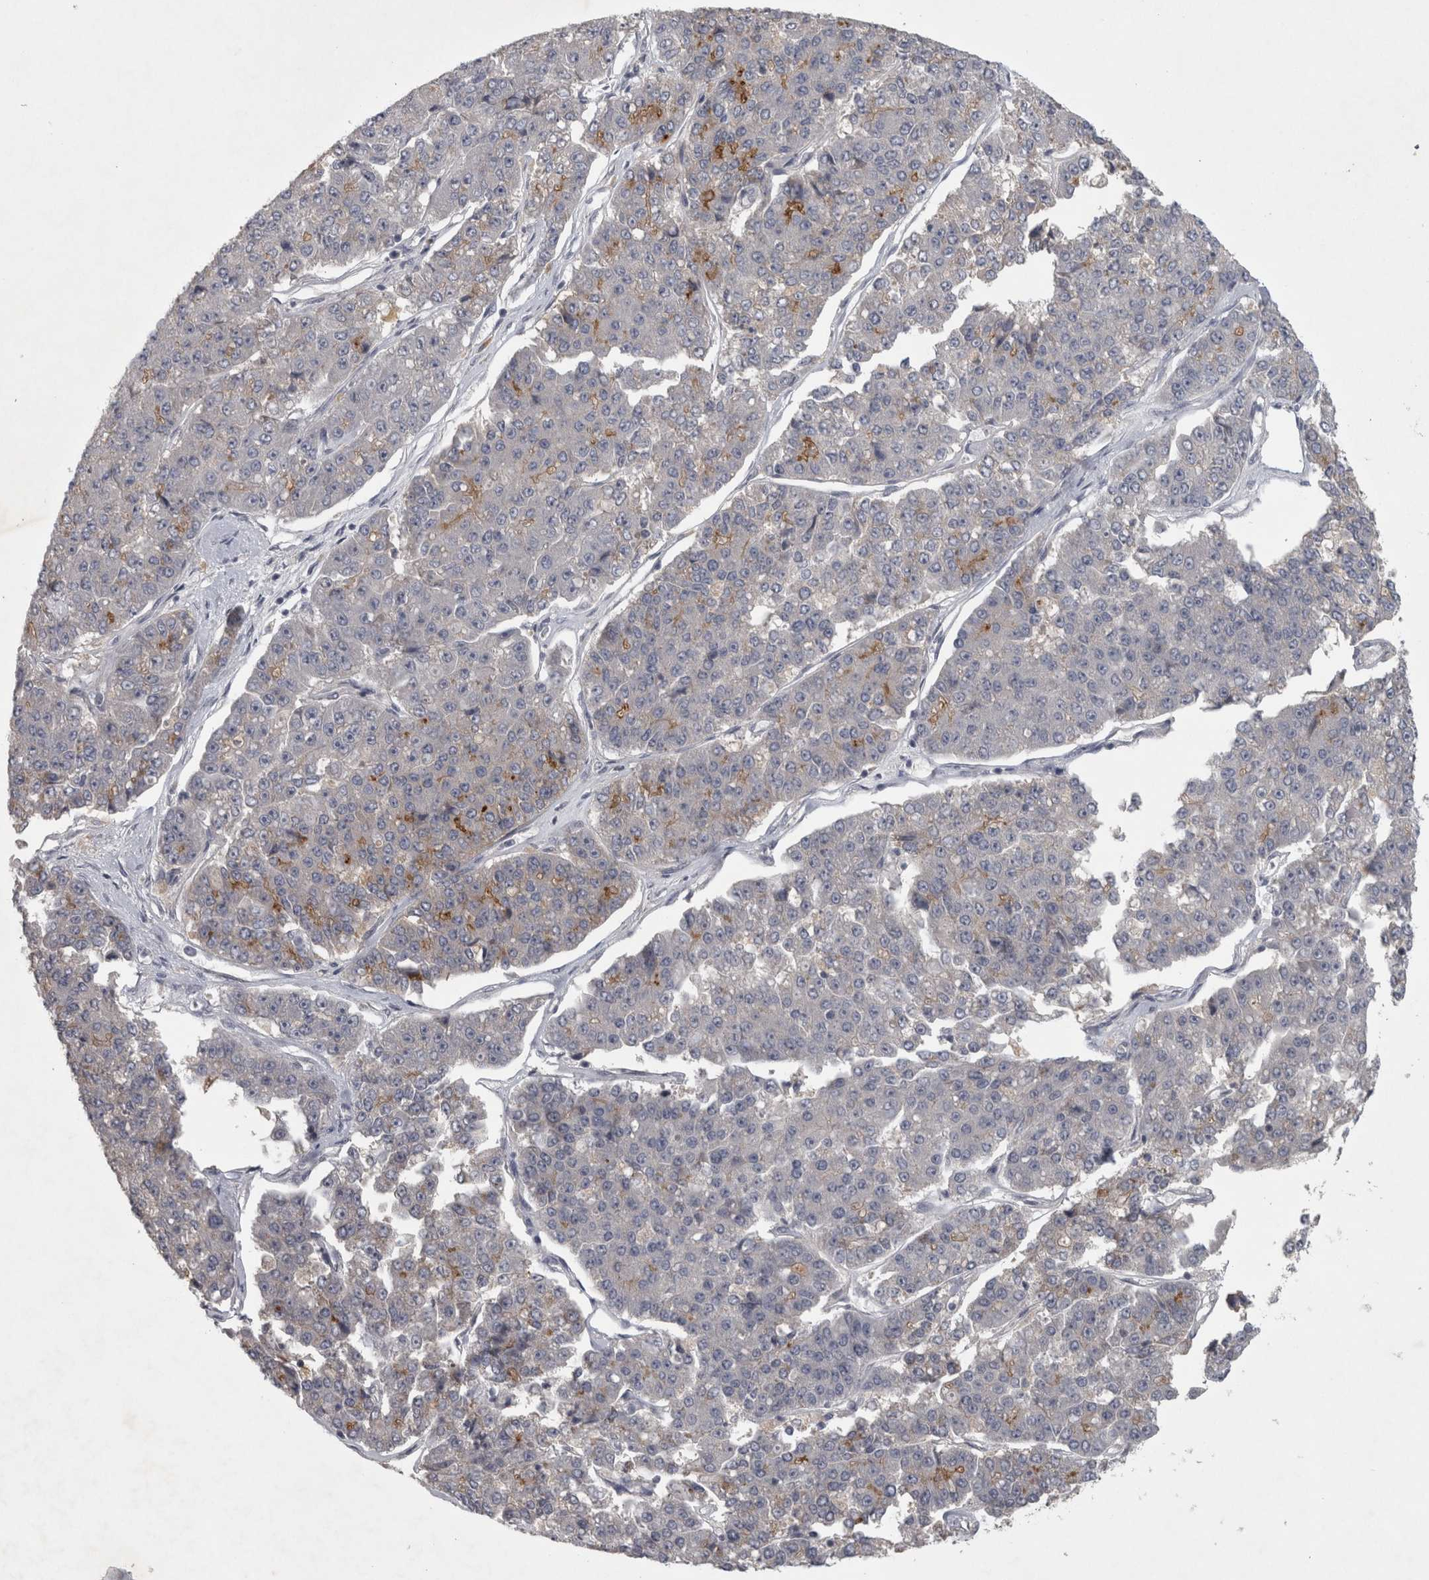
{"staining": {"intensity": "weak", "quantity": "<25%", "location": "cytoplasmic/membranous"}, "tissue": "pancreatic cancer", "cell_type": "Tumor cells", "image_type": "cancer", "snomed": [{"axis": "morphology", "description": "Adenocarcinoma, NOS"}, {"axis": "topography", "description": "Pancreas"}], "caption": "Immunohistochemistry (IHC) histopathology image of pancreatic cancer stained for a protein (brown), which reveals no expression in tumor cells.", "gene": "ENPP7", "patient": {"sex": "male", "age": 50}}